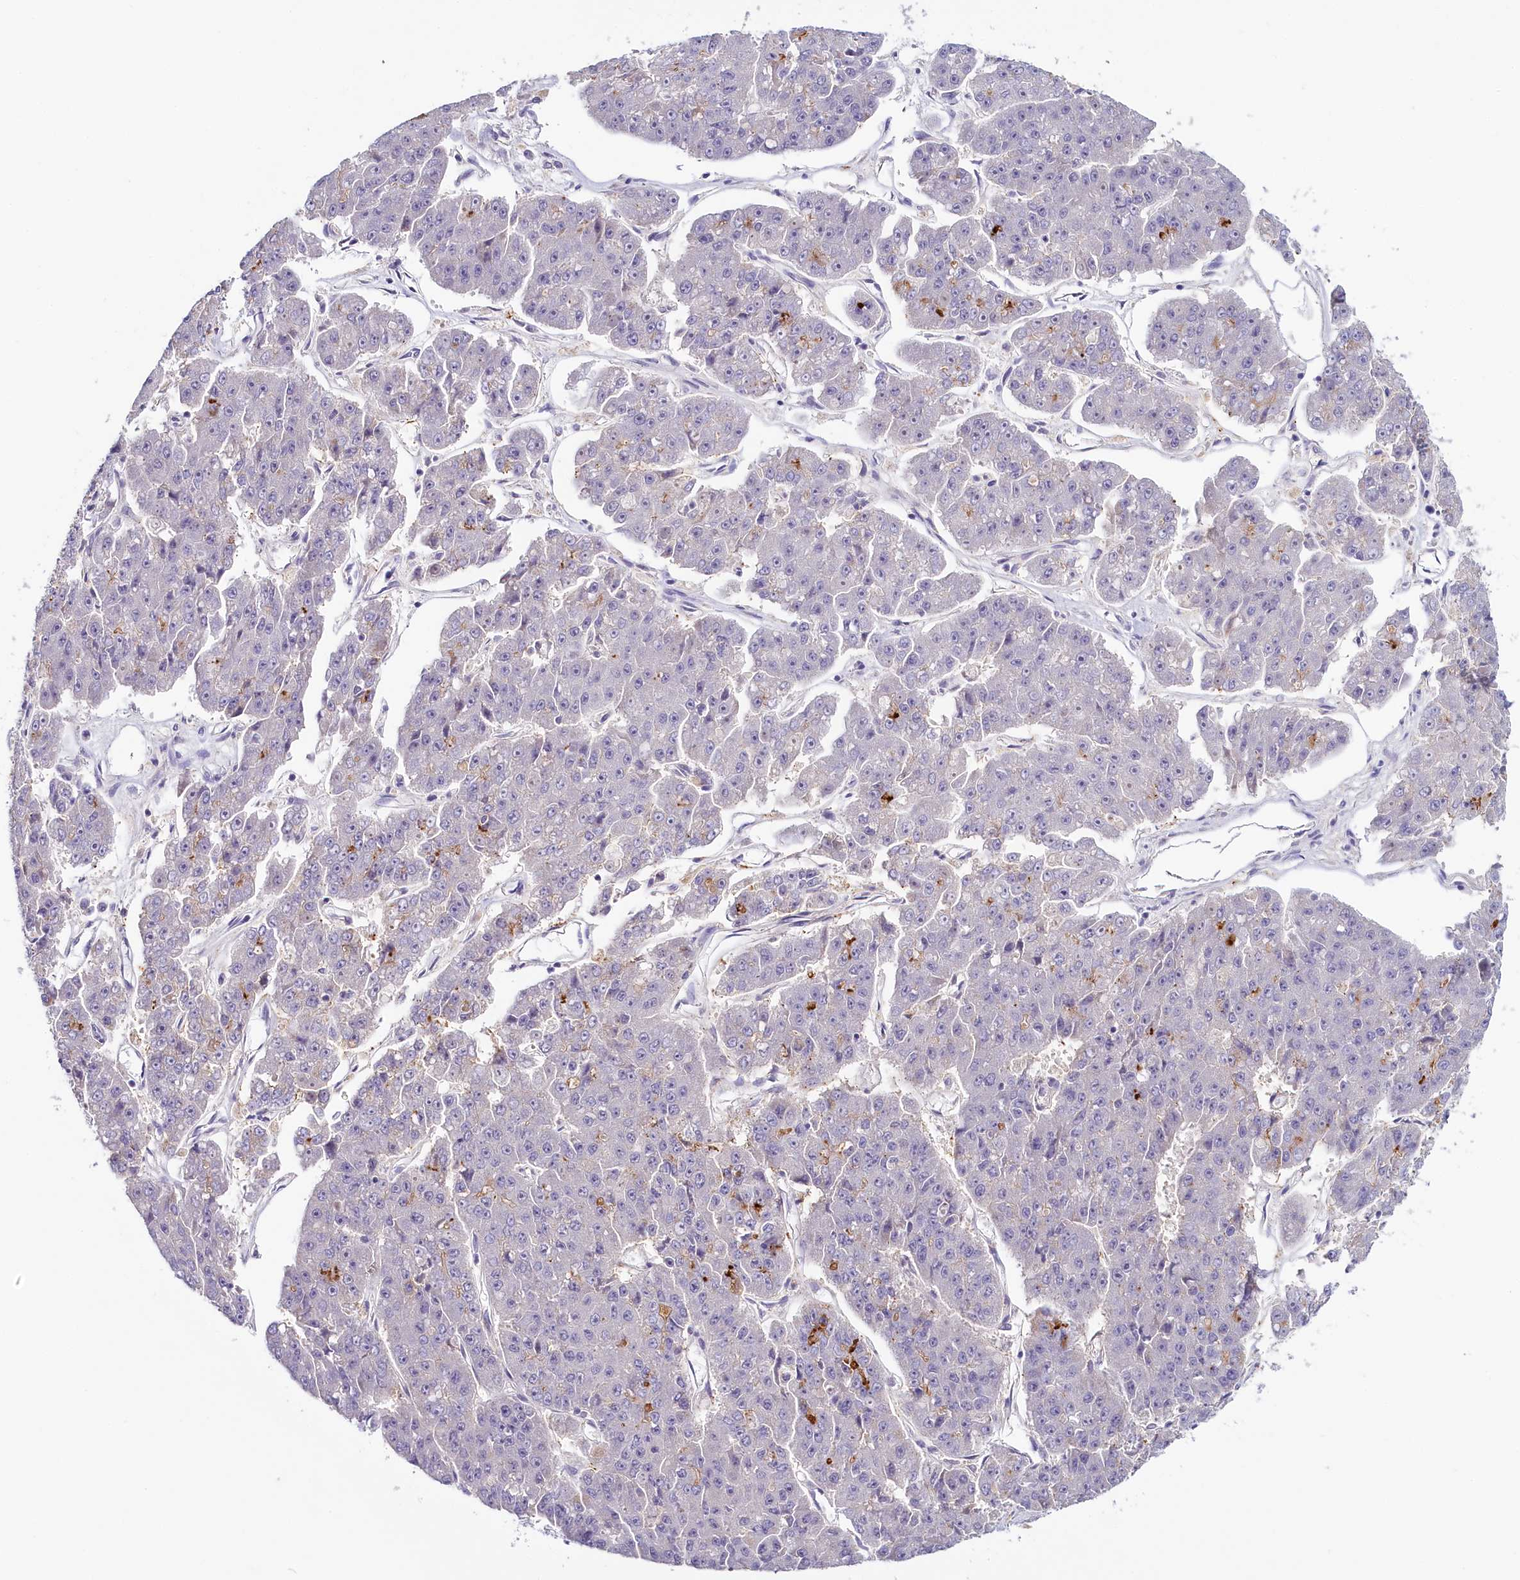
{"staining": {"intensity": "negative", "quantity": "none", "location": "none"}, "tissue": "pancreatic cancer", "cell_type": "Tumor cells", "image_type": "cancer", "snomed": [{"axis": "morphology", "description": "Adenocarcinoma, NOS"}, {"axis": "topography", "description": "Pancreas"}], "caption": "Immunohistochemistry (IHC) photomicrograph of human pancreatic cancer (adenocarcinoma) stained for a protein (brown), which exhibits no expression in tumor cells.", "gene": "PDE6D", "patient": {"sex": "male", "age": 50}}